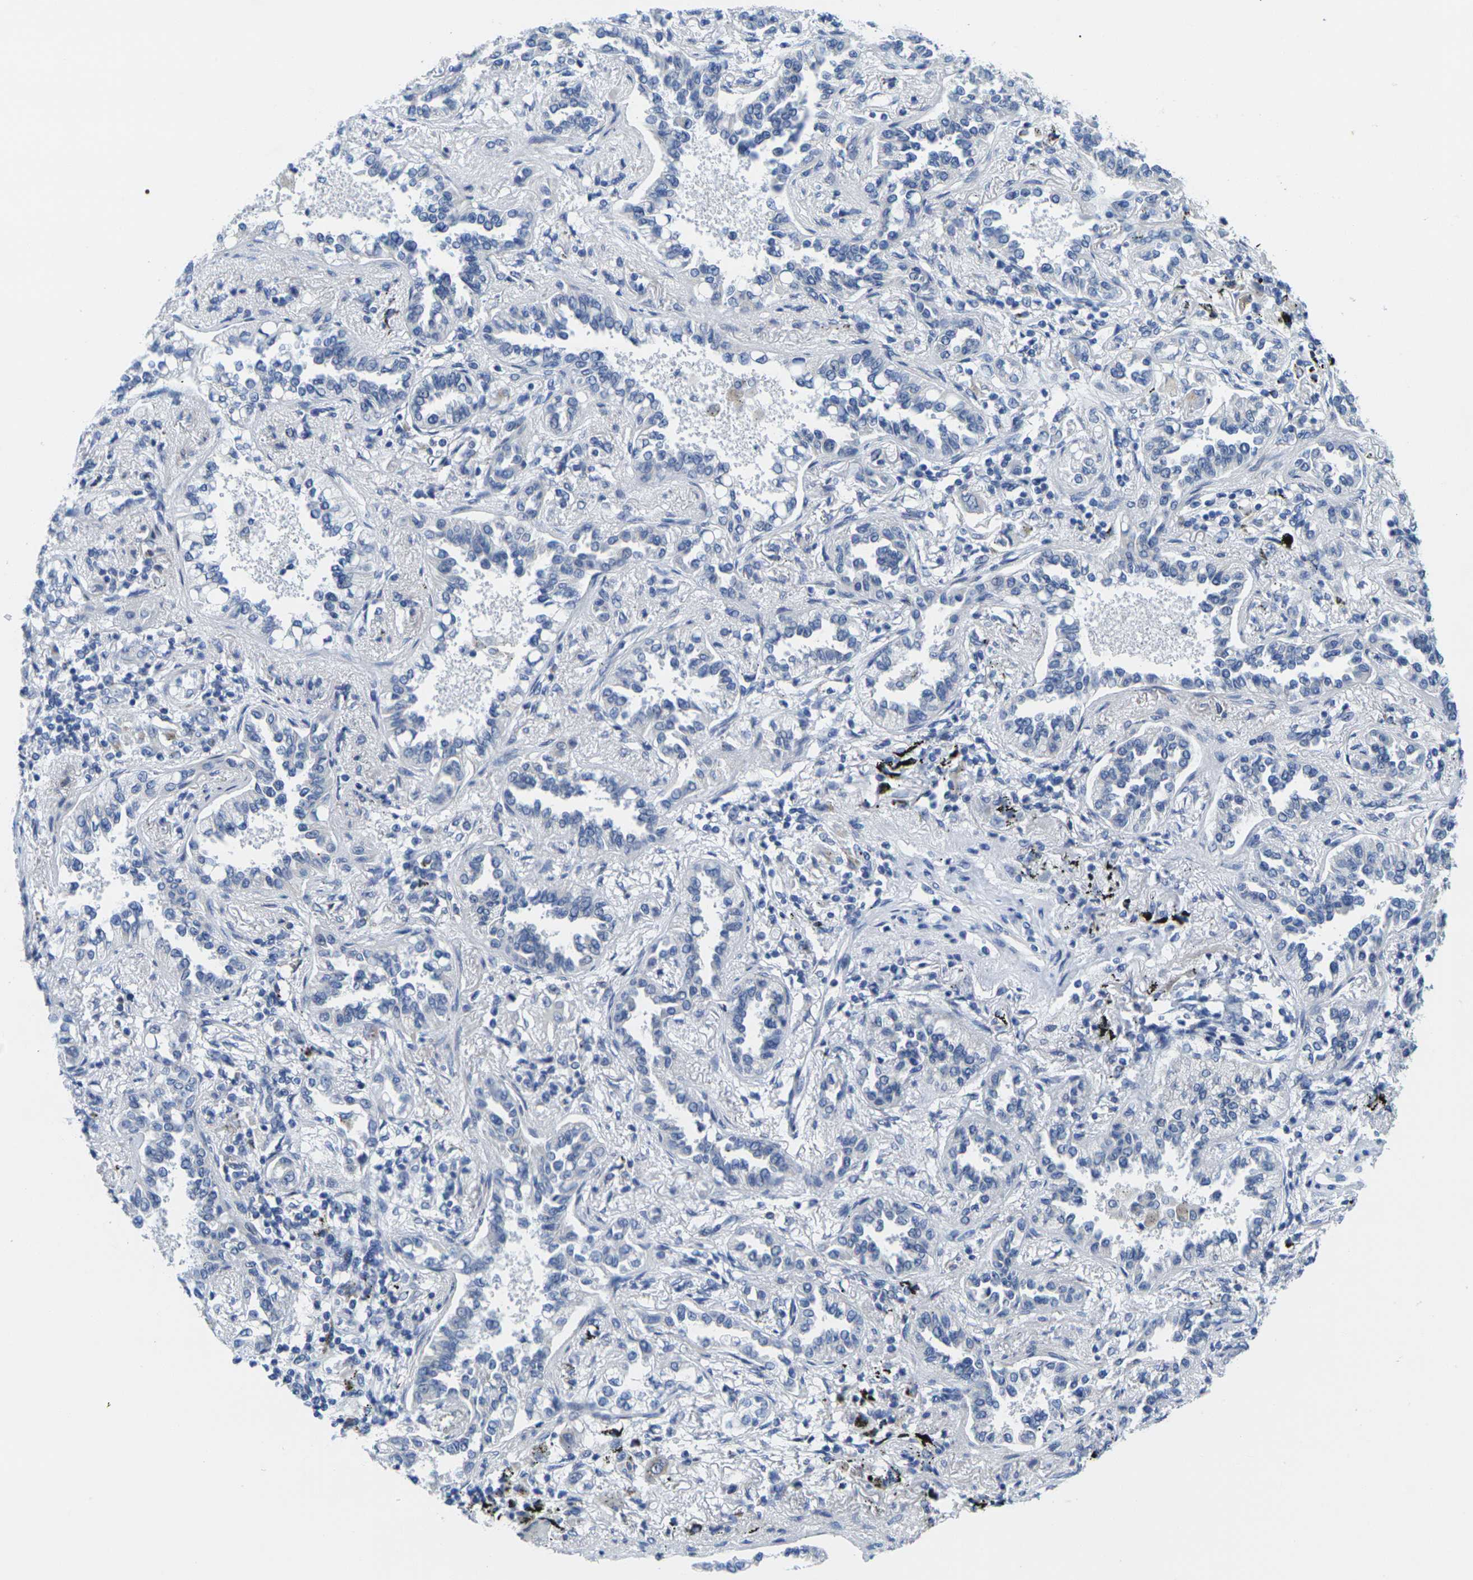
{"staining": {"intensity": "negative", "quantity": "none", "location": "none"}, "tissue": "lung cancer", "cell_type": "Tumor cells", "image_type": "cancer", "snomed": [{"axis": "morphology", "description": "Normal tissue, NOS"}, {"axis": "morphology", "description": "Adenocarcinoma, NOS"}, {"axis": "topography", "description": "Lung"}], "caption": "Tumor cells are negative for protein expression in human lung cancer.", "gene": "CRK", "patient": {"sex": "male", "age": 59}}